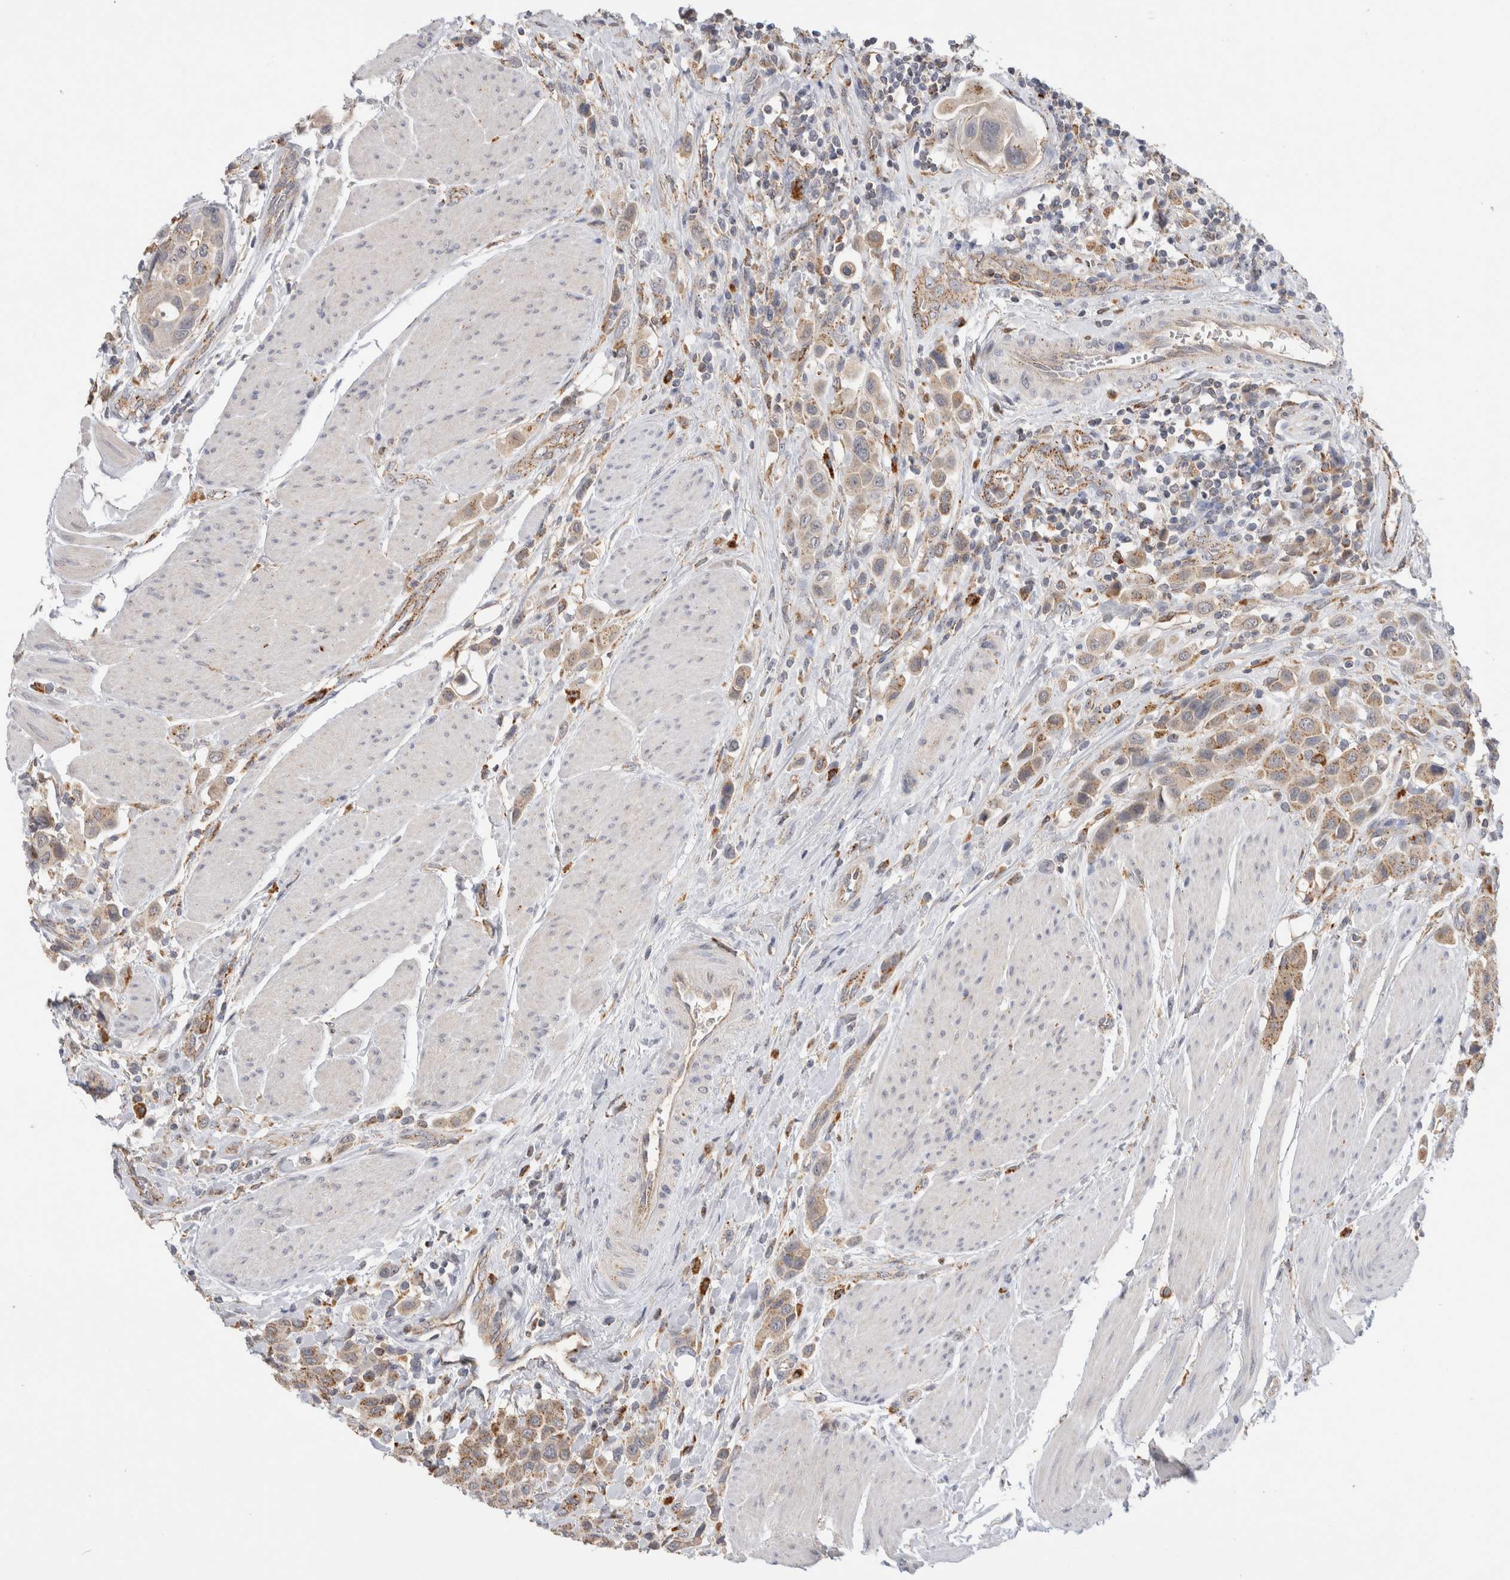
{"staining": {"intensity": "moderate", "quantity": "25%-75%", "location": "cytoplasmic/membranous"}, "tissue": "urothelial cancer", "cell_type": "Tumor cells", "image_type": "cancer", "snomed": [{"axis": "morphology", "description": "Urothelial carcinoma, High grade"}, {"axis": "topography", "description": "Urinary bladder"}], "caption": "High-grade urothelial carcinoma was stained to show a protein in brown. There is medium levels of moderate cytoplasmic/membranous staining in approximately 25%-75% of tumor cells.", "gene": "GNS", "patient": {"sex": "male", "age": 50}}